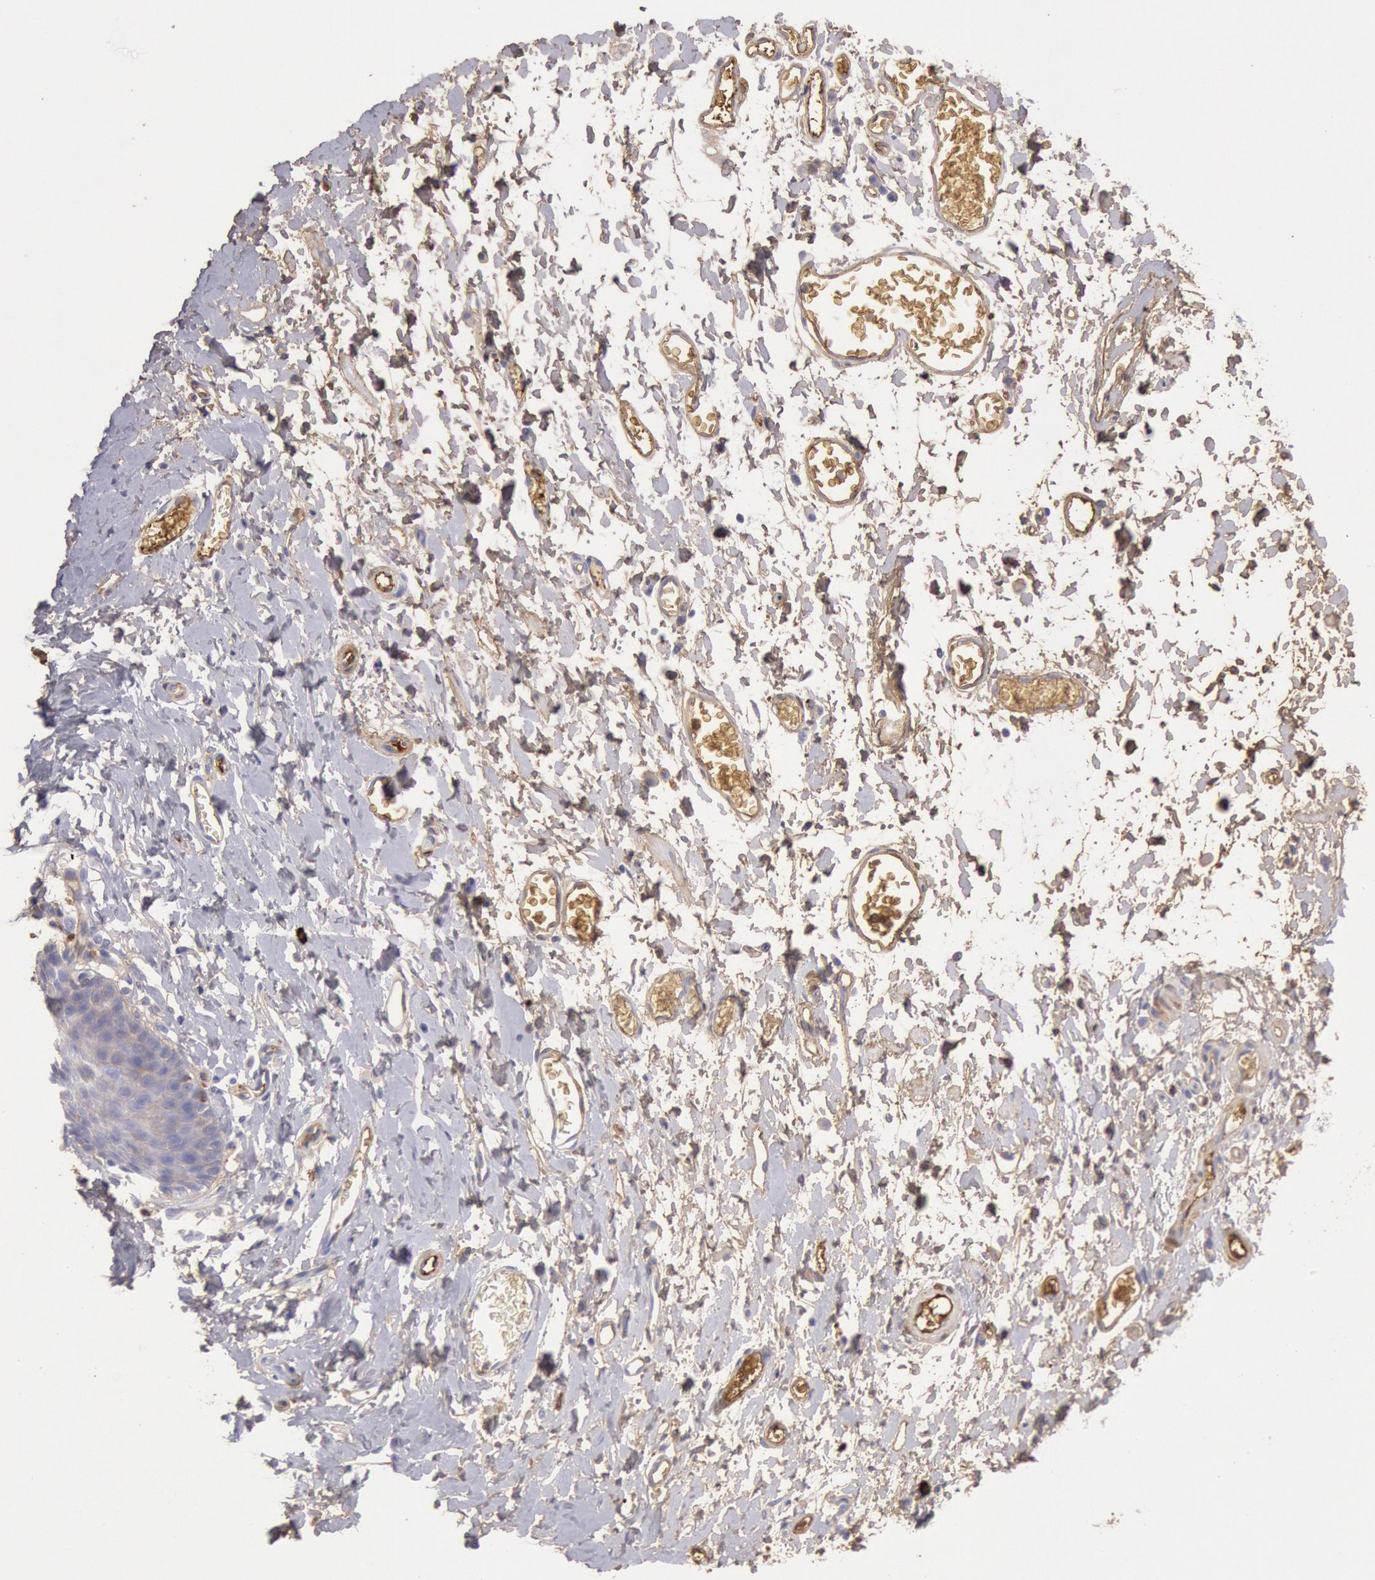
{"staining": {"intensity": "negative", "quantity": "none", "location": "none"}, "tissue": "esophagus", "cell_type": "Squamous epithelial cells", "image_type": "normal", "snomed": [{"axis": "morphology", "description": "Normal tissue, NOS"}, {"axis": "topography", "description": "Esophagus"}], "caption": "This histopathology image is of unremarkable esophagus stained with immunohistochemistry (IHC) to label a protein in brown with the nuclei are counter-stained blue. There is no expression in squamous epithelial cells. Brightfield microscopy of IHC stained with DAB (brown) and hematoxylin (blue), captured at high magnification.", "gene": "IGHA1", "patient": {"sex": "male", "age": 70}}